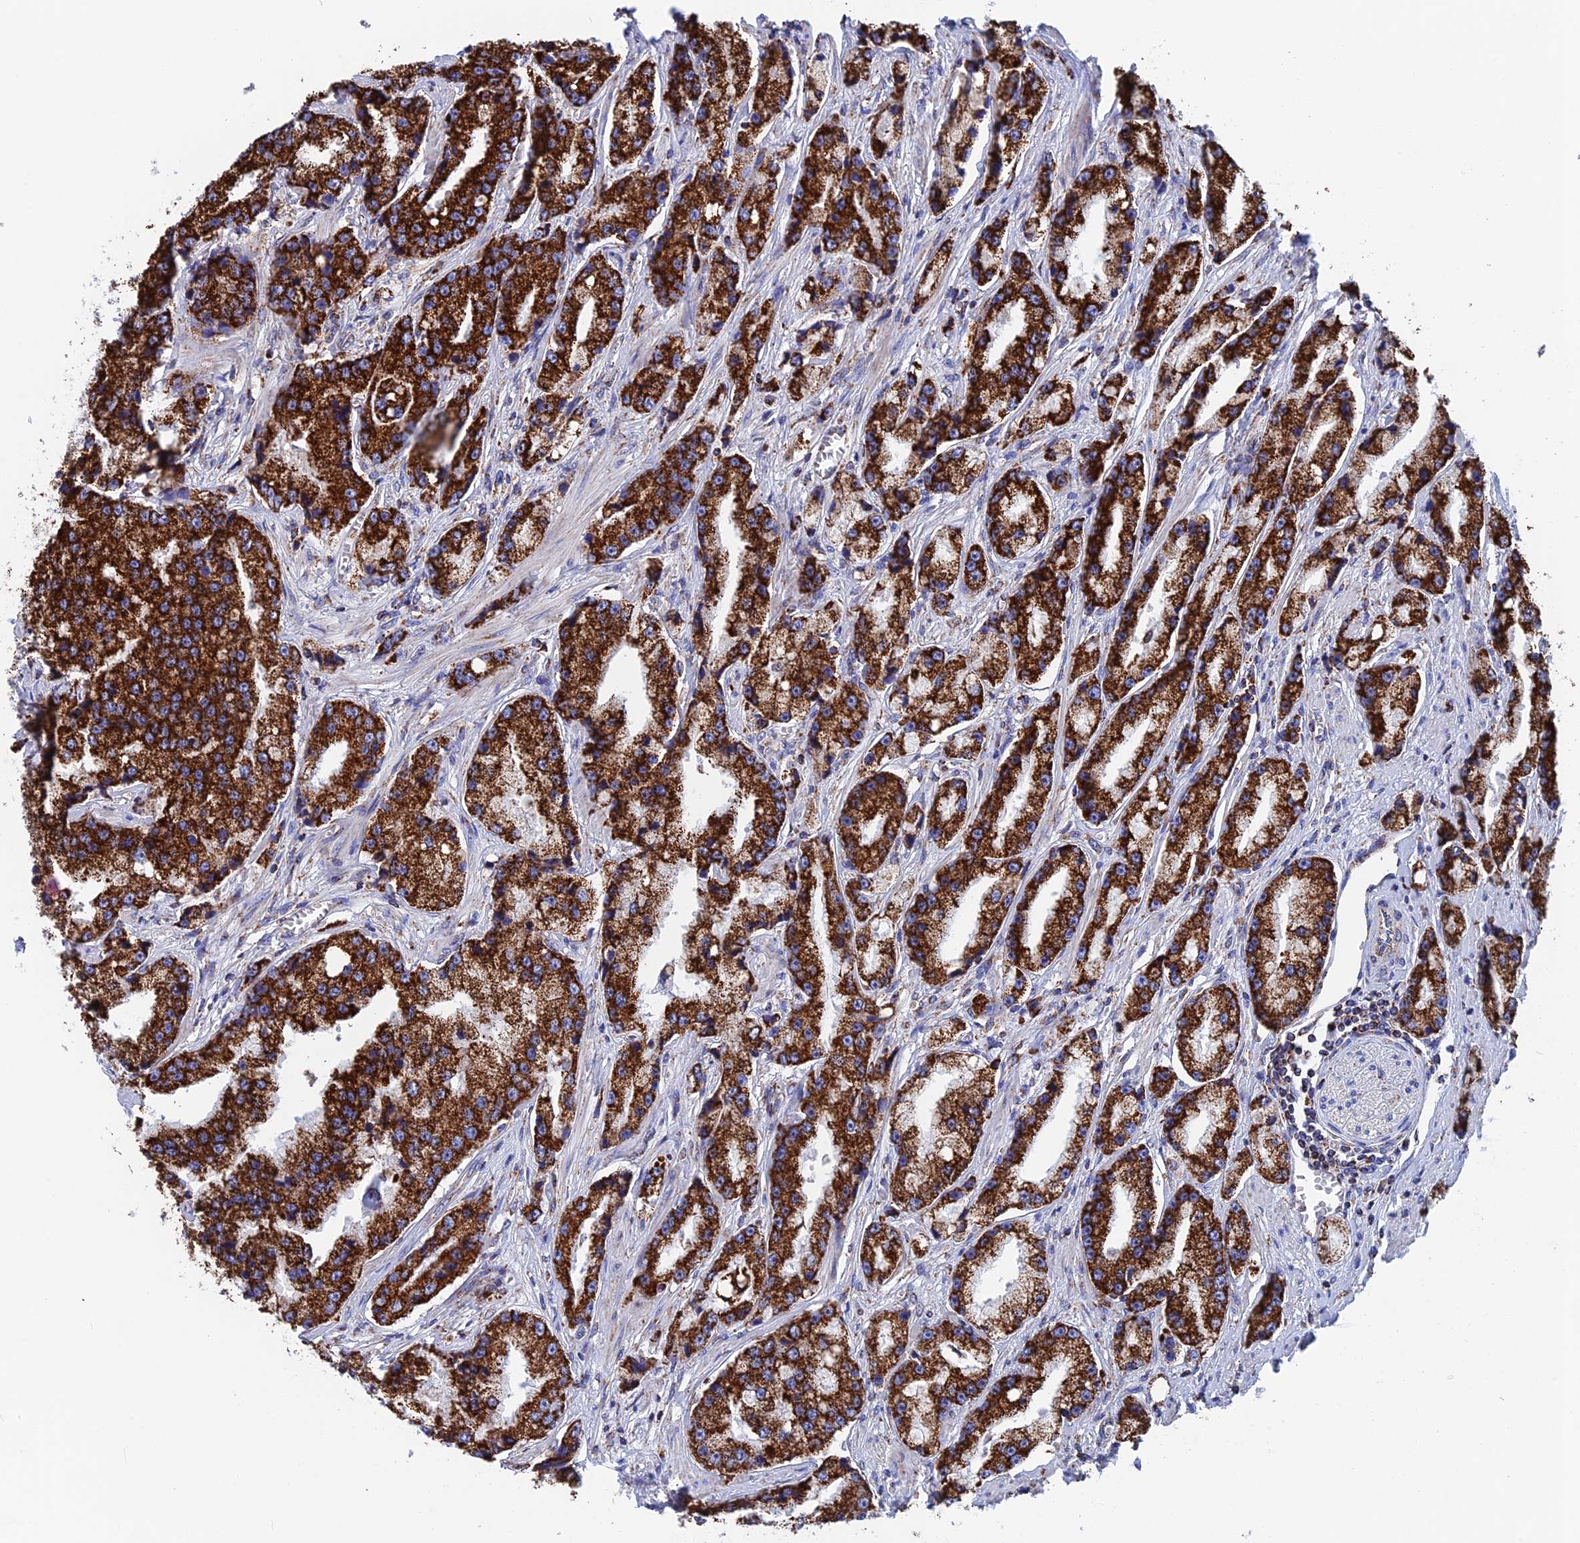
{"staining": {"intensity": "strong", "quantity": ">75%", "location": "cytoplasmic/membranous"}, "tissue": "prostate cancer", "cell_type": "Tumor cells", "image_type": "cancer", "snomed": [{"axis": "morphology", "description": "Adenocarcinoma, High grade"}, {"axis": "topography", "description": "Prostate"}], "caption": "This is an image of immunohistochemistry staining of high-grade adenocarcinoma (prostate), which shows strong expression in the cytoplasmic/membranous of tumor cells.", "gene": "WDR83", "patient": {"sex": "male", "age": 74}}